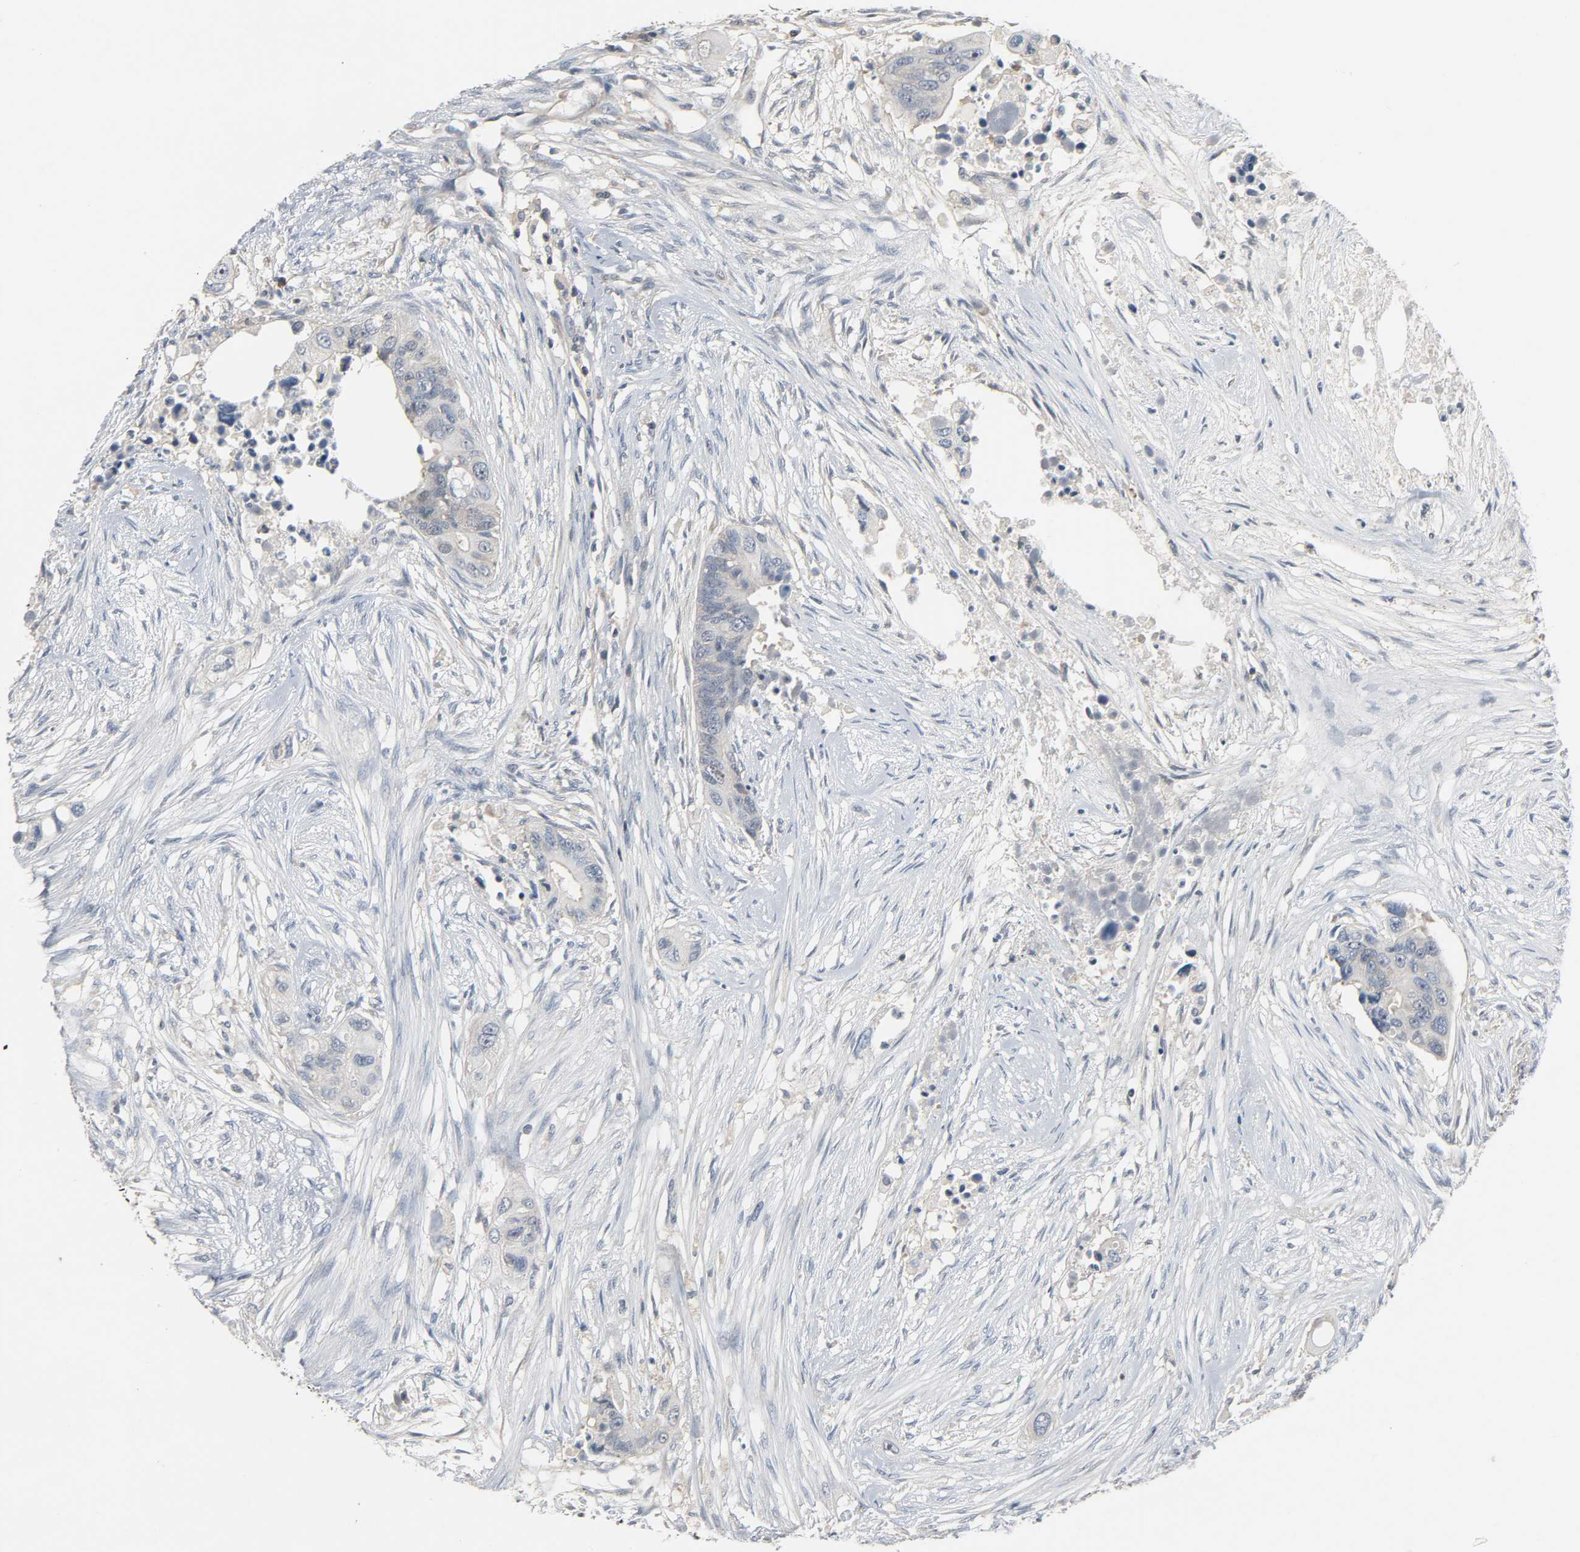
{"staining": {"intensity": "negative", "quantity": "none", "location": "none"}, "tissue": "colorectal cancer", "cell_type": "Tumor cells", "image_type": "cancer", "snomed": [{"axis": "morphology", "description": "Adenocarcinoma, NOS"}, {"axis": "topography", "description": "Colon"}], "caption": "This is an immunohistochemistry histopathology image of human colorectal cancer. There is no positivity in tumor cells.", "gene": "CD4", "patient": {"sex": "female", "age": 57}}